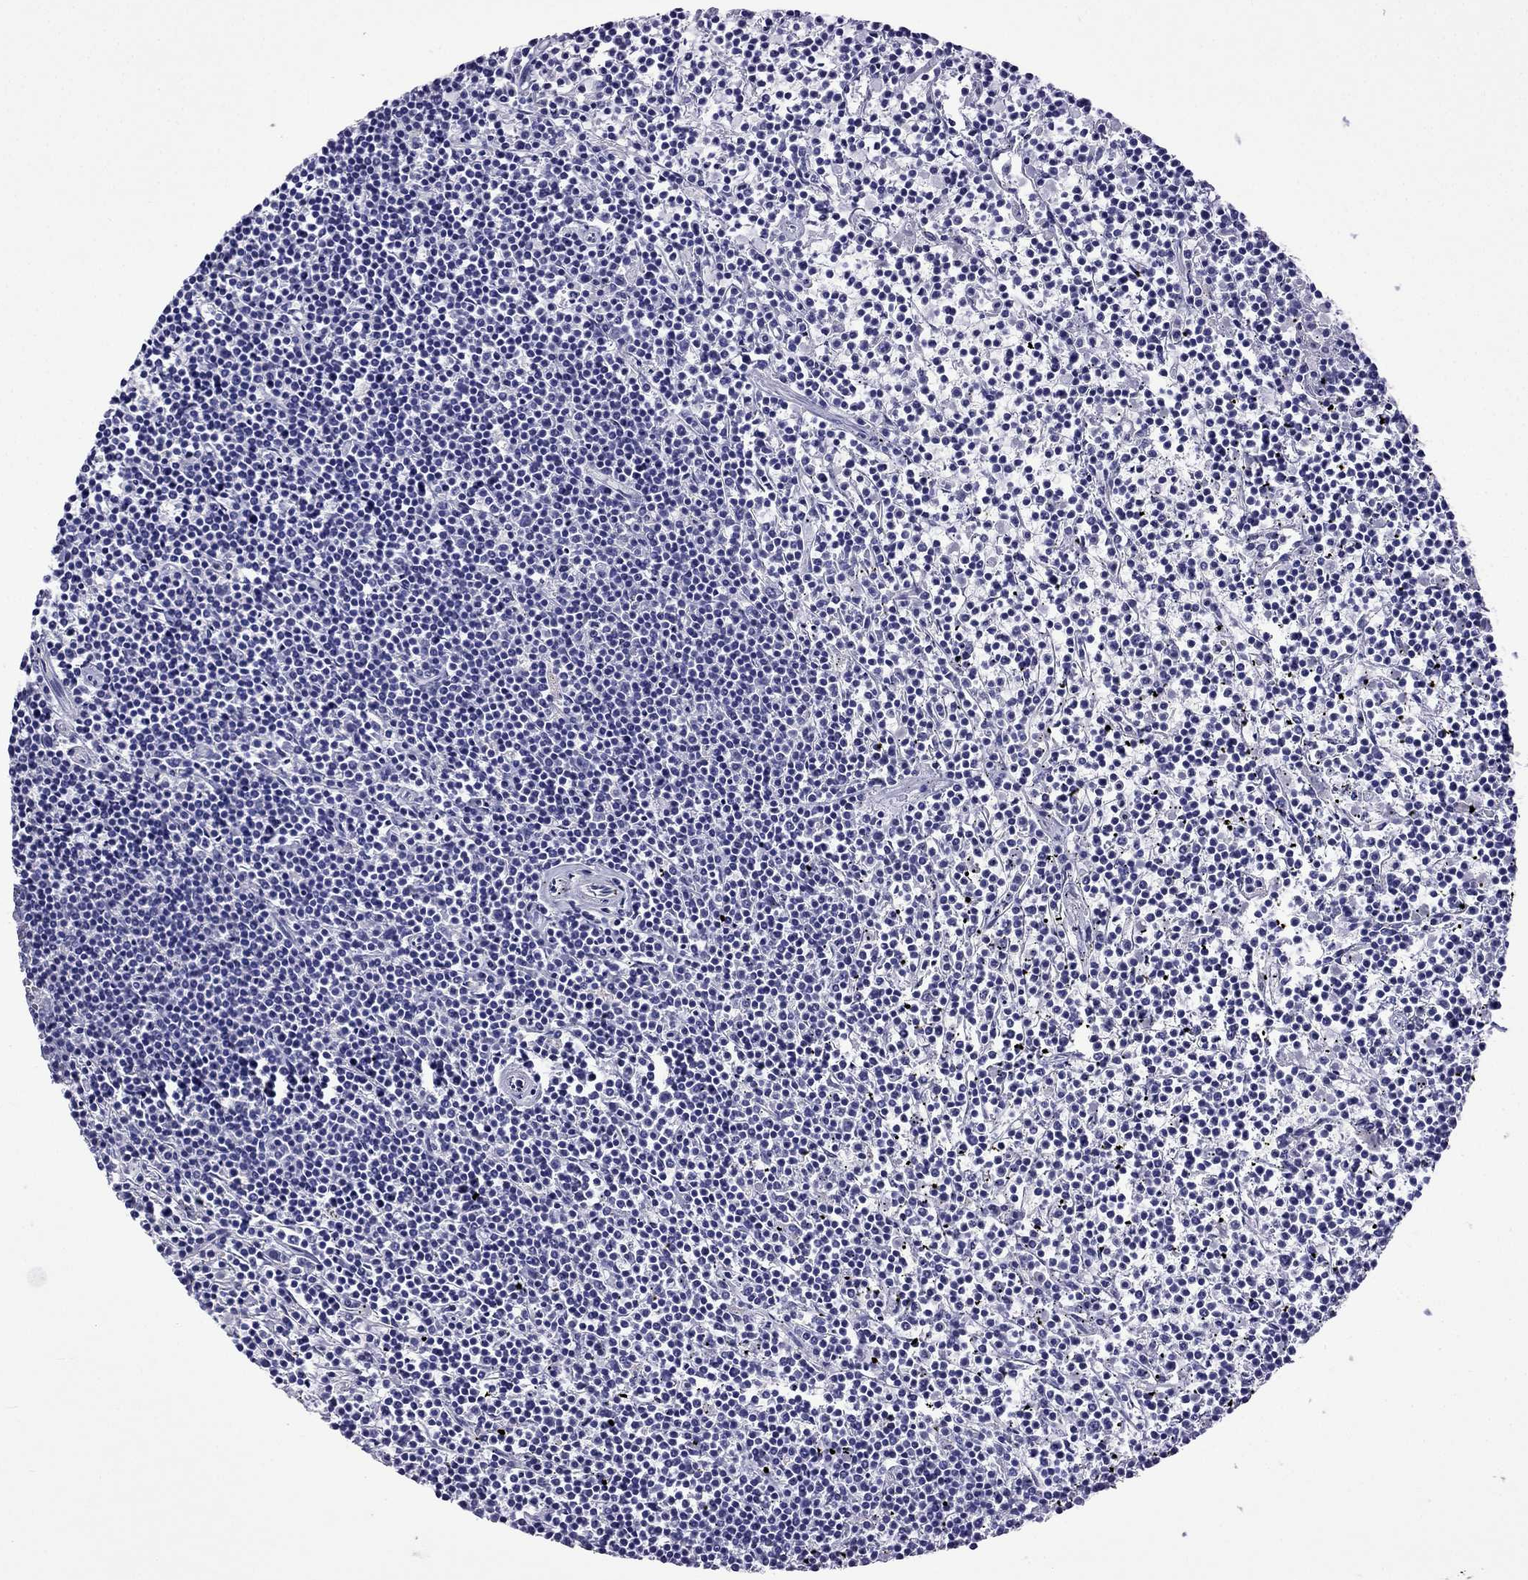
{"staining": {"intensity": "negative", "quantity": "none", "location": "none"}, "tissue": "lymphoma", "cell_type": "Tumor cells", "image_type": "cancer", "snomed": [{"axis": "morphology", "description": "Malignant lymphoma, non-Hodgkin's type, Low grade"}, {"axis": "topography", "description": "Spleen"}], "caption": "Tumor cells show no significant positivity in low-grade malignant lymphoma, non-Hodgkin's type.", "gene": "ARR3", "patient": {"sex": "female", "age": 19}}